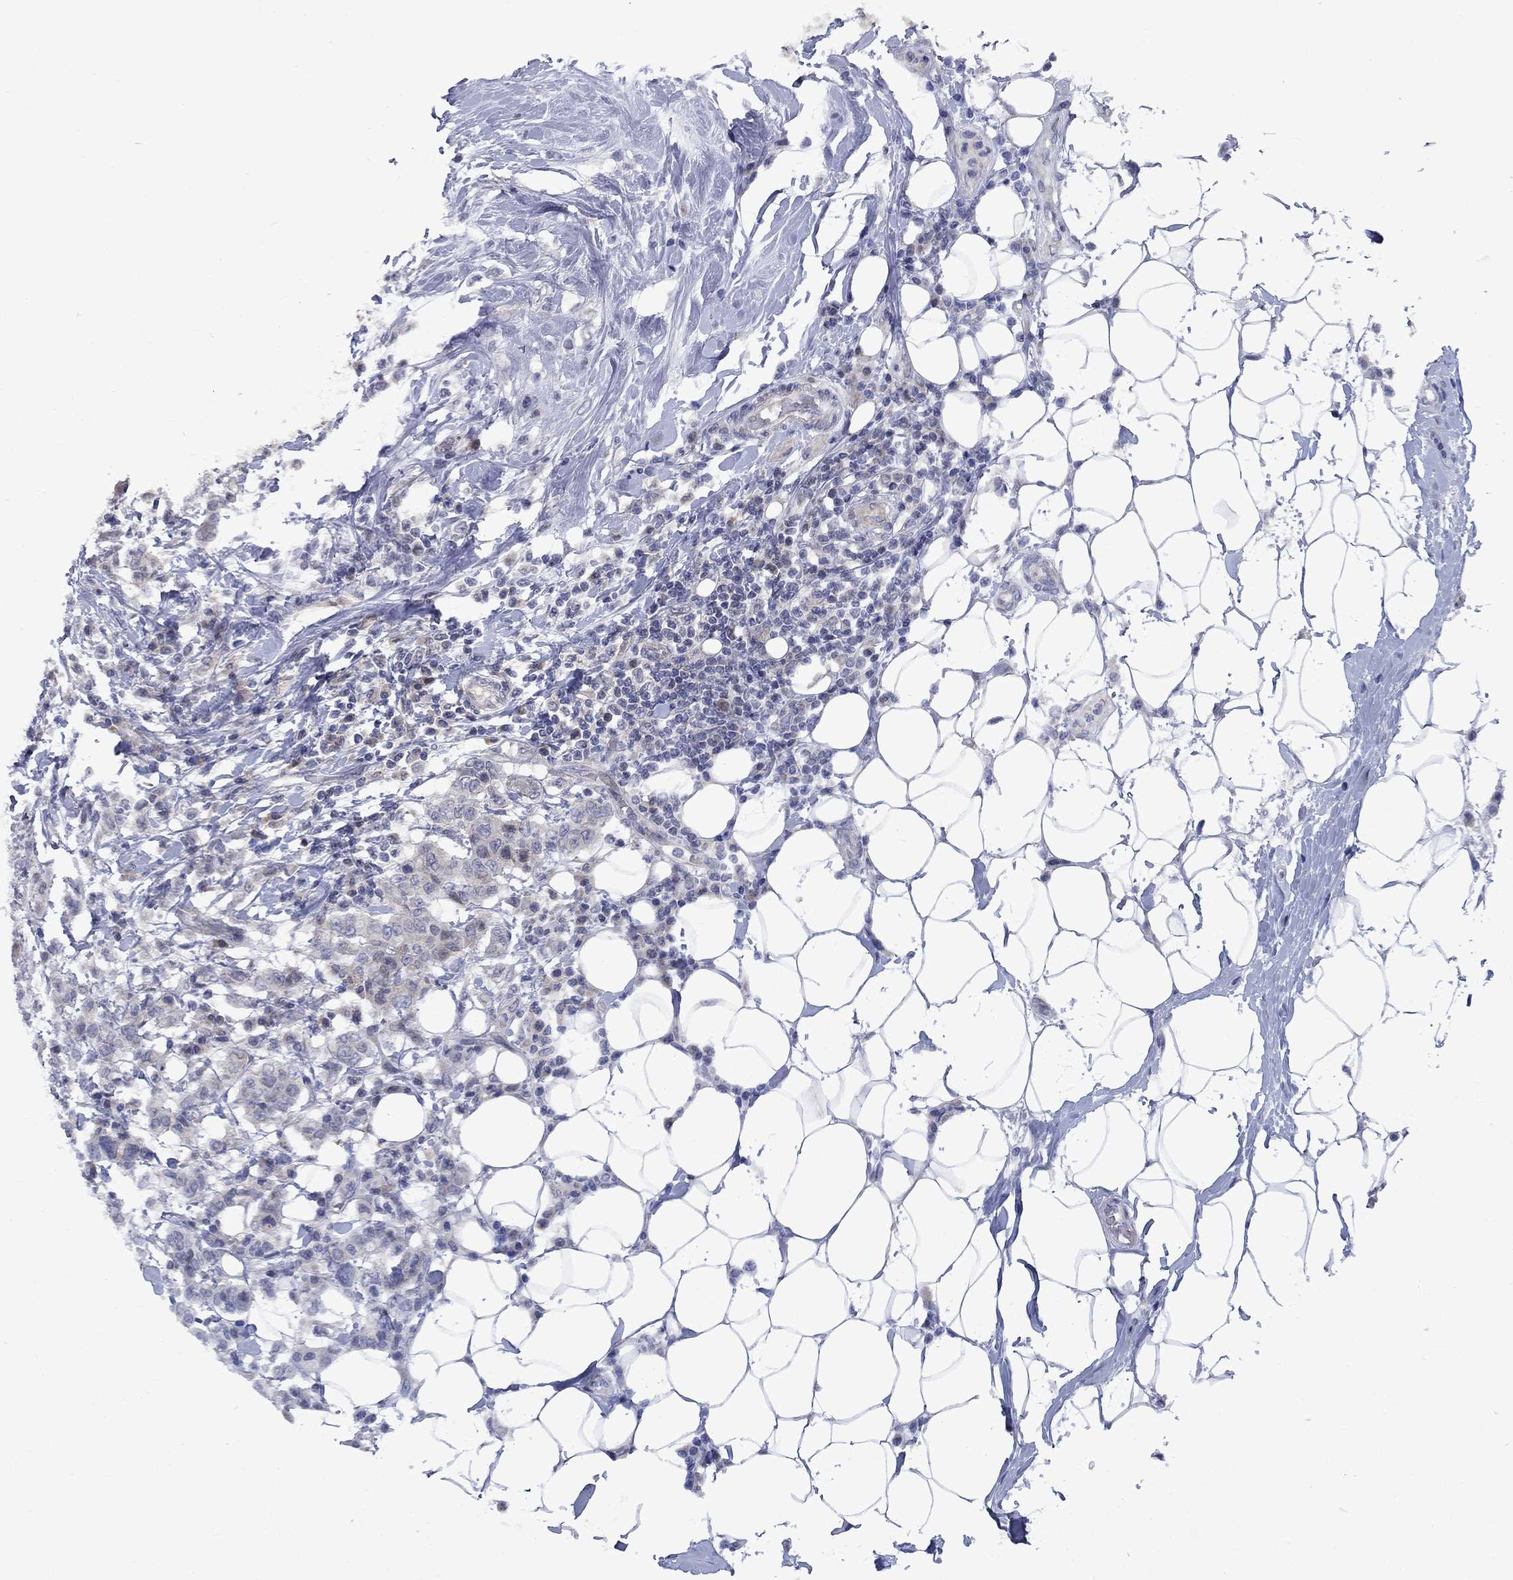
{"staining": {"intensity": "negative", "quantity": "none", "location": "none"}, "tissue": "breast cancer", "cell_type": "Tumor cells", "image_type": "cancer", "snomed": [{"axis": "morphology", "description": "Duct carcinoma"}, {"axis": "topography", "description": "Breast"}], "caption": "Human invasive ductal carcinoma (breast) stained for a protein using immunohistochemistry reveals no positivity in tumor cells.", "gene": "FAM3B", "patient": {"sex": "female", "age": 27}}